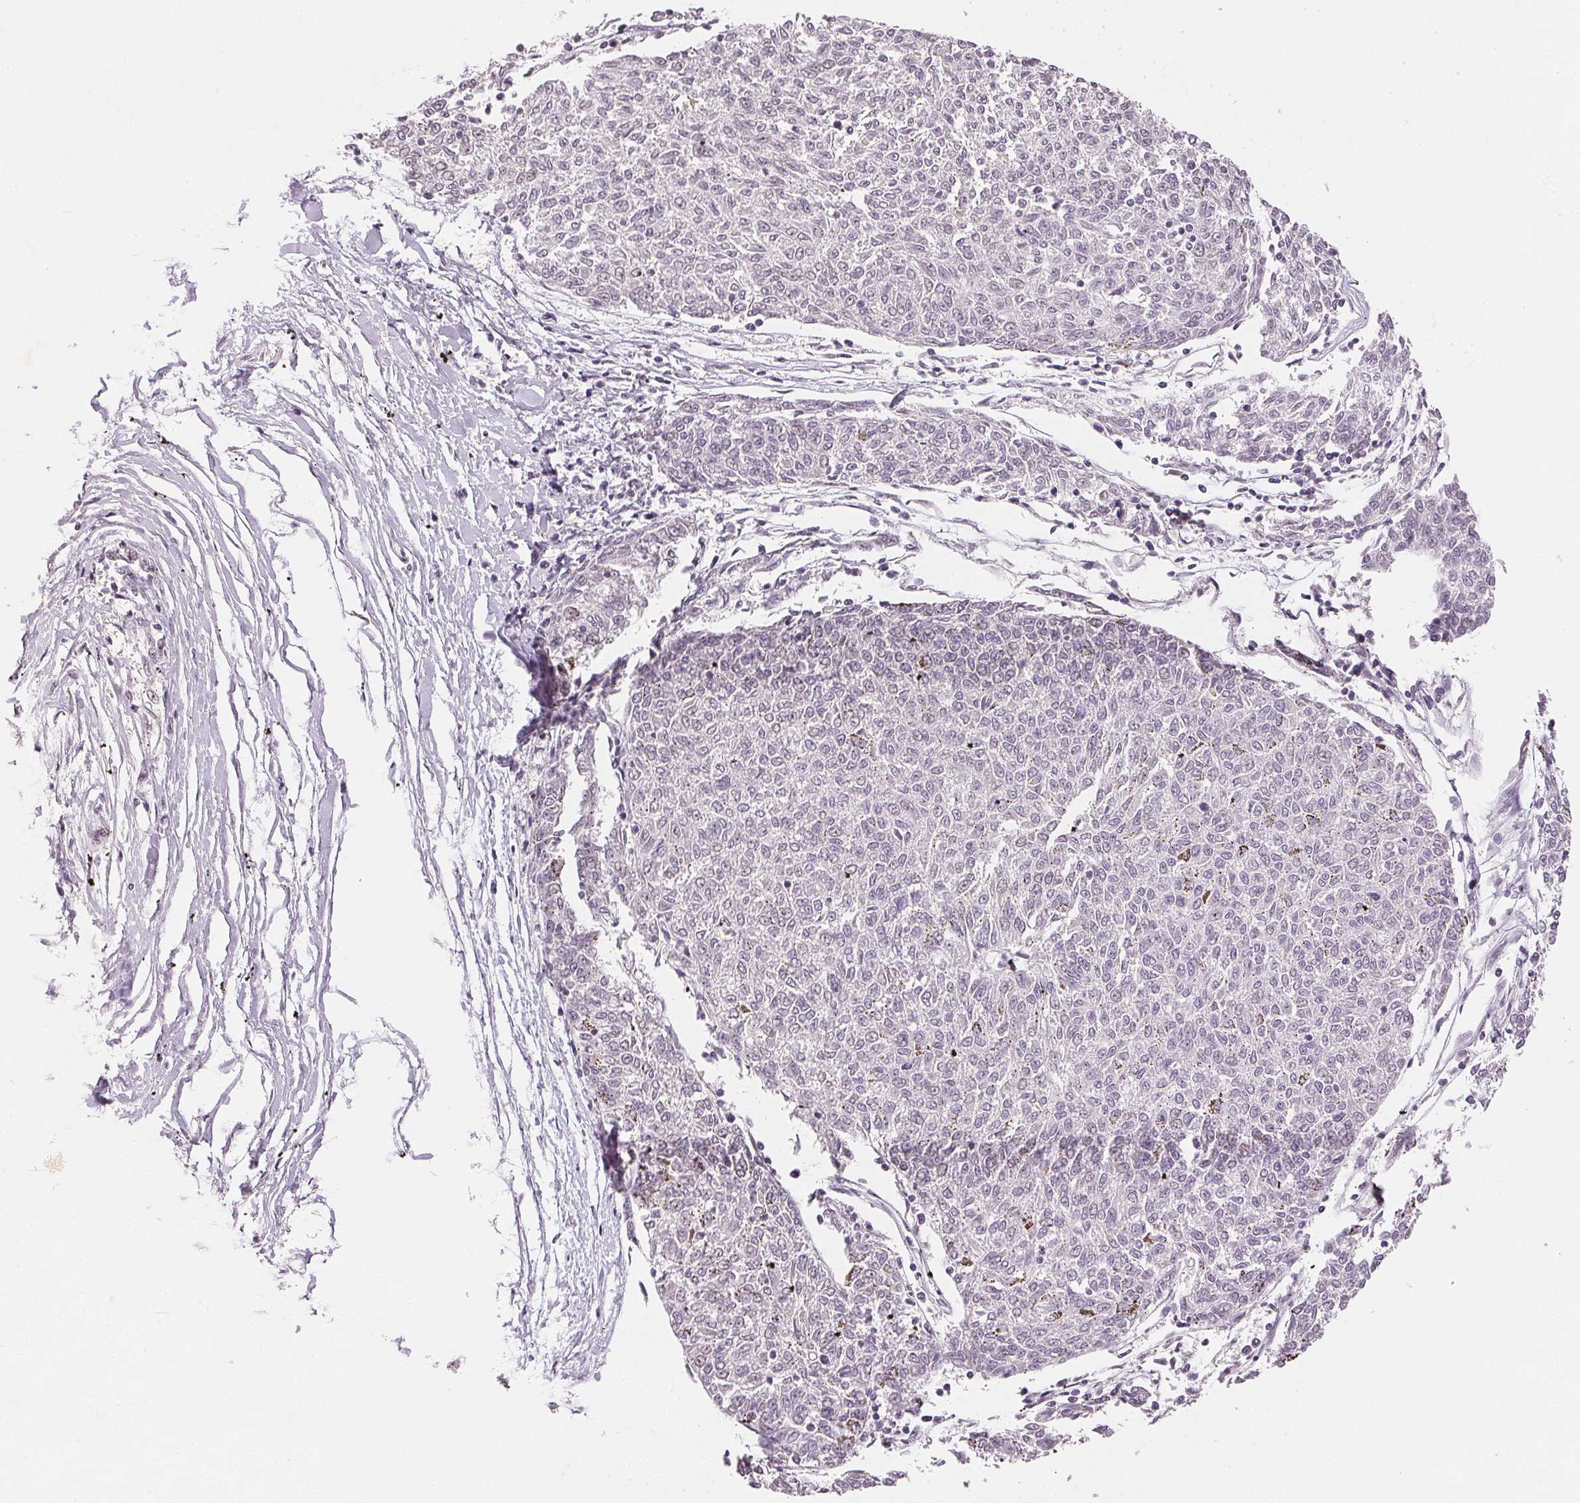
{"staining": {"intensity": "negative", "quantity": "none", "location": "none"}, "tissue": "melanoma", "cell_type": "Tumor cells", "image_type": "cancer", "snomed": [{"axis": "morphology", "description": "Malignant melanoma, NOS"}, {"axis": "topography", "description": "Skin"}], "caption": "Human malignant melanoma stained for a protein using IHC demonstrates no expression in tumor cells.", "gene": "SMTN", "patient": {"sex": "female", "age": 72}}